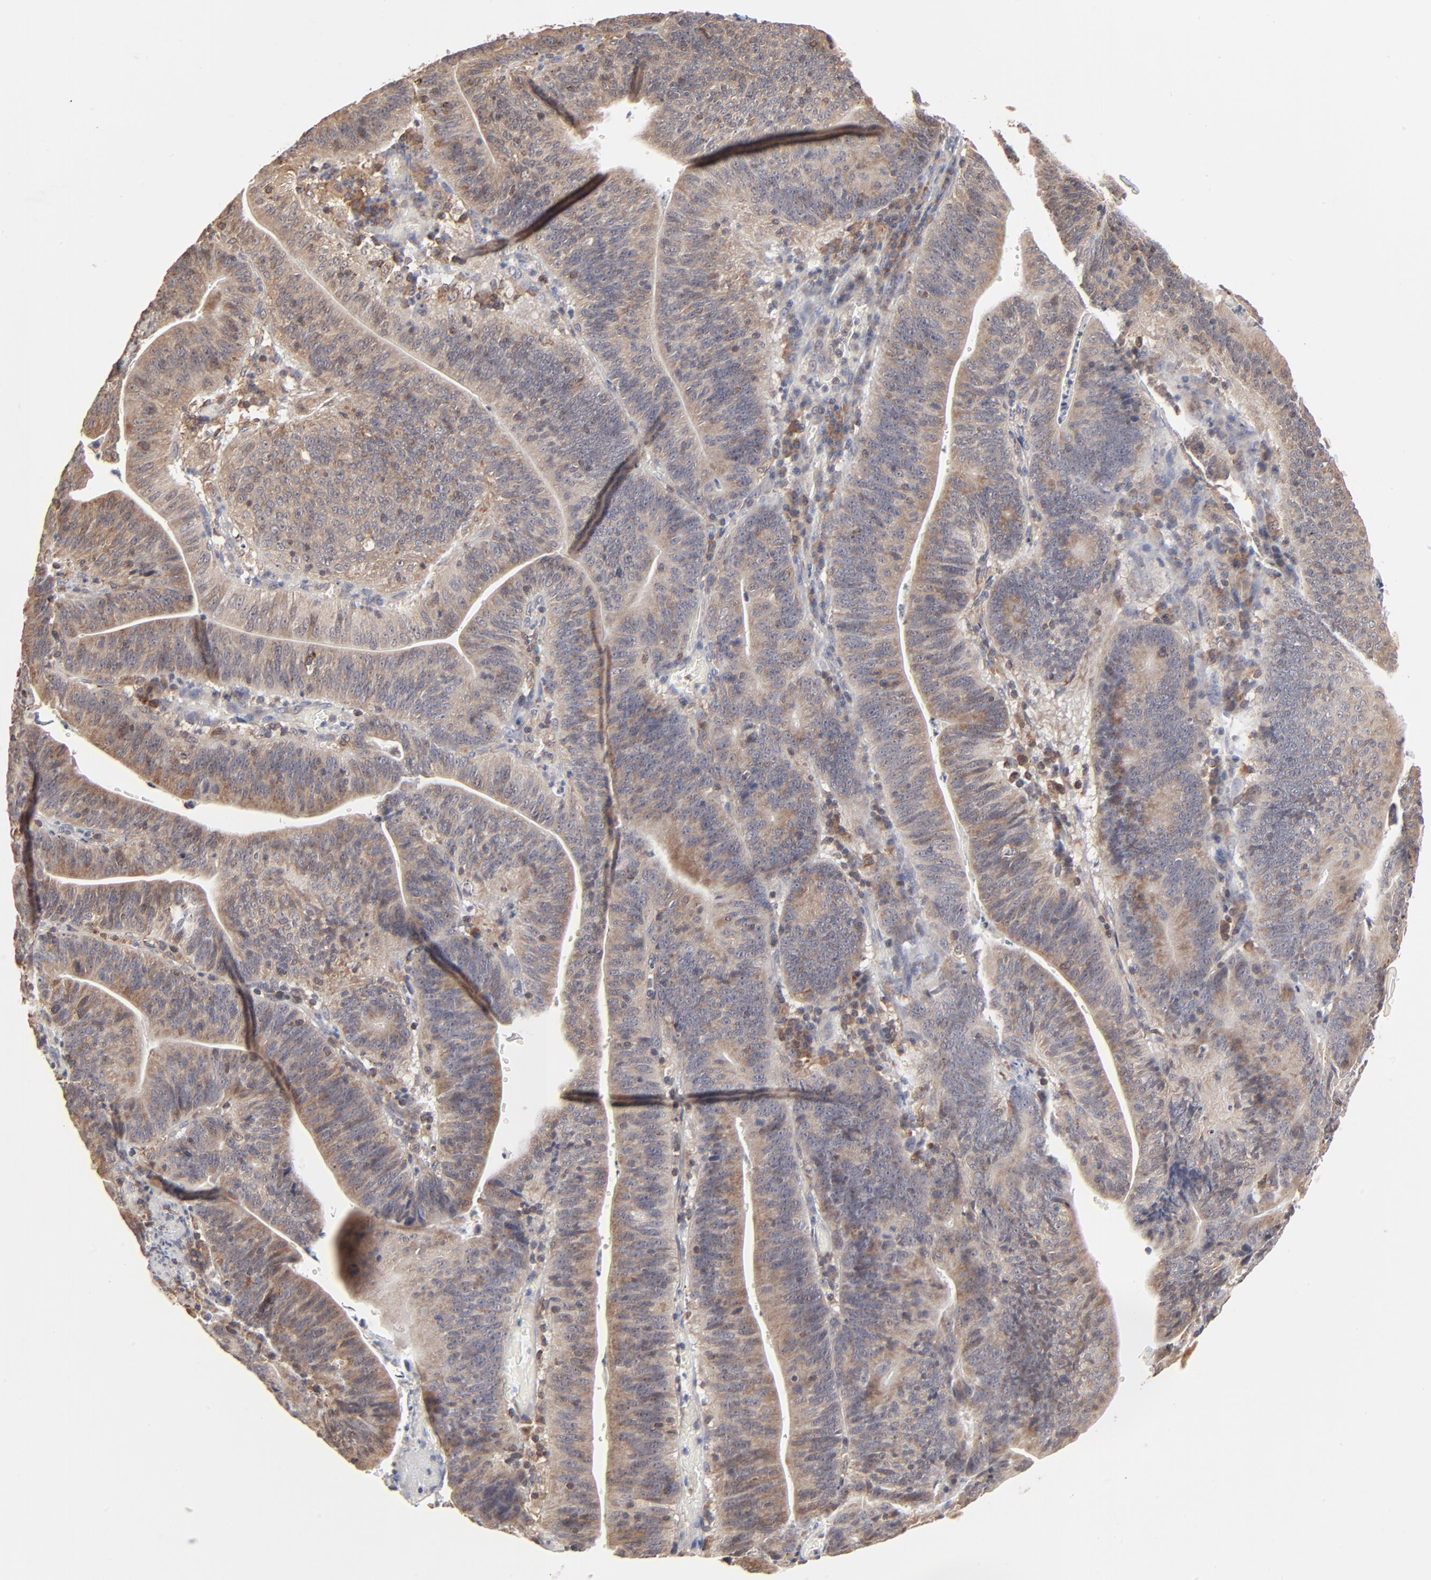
{"staining": {"intensity": "moderate", "quantity": "25%-75%", "location": "cytoplasmic/membranous"}, "tissue": "stomach cancer", "cell_type": "Tumor cells", "image_type": "cancer", "snomed": [{"axis": "morphology", "description": "Adenocarcinoma, NOS"}, {"axis": "topography", "description": "Stomach, lower"}], "caption": "Protein analysis of stomach cancer (adenocarcinoma) tissue exhibits moderate cytoplasmic/membranous staining in approximately 25%-75% of tumor cells.", "gene": "RNF213", "patient": {"sex": "female", "age": 86}}